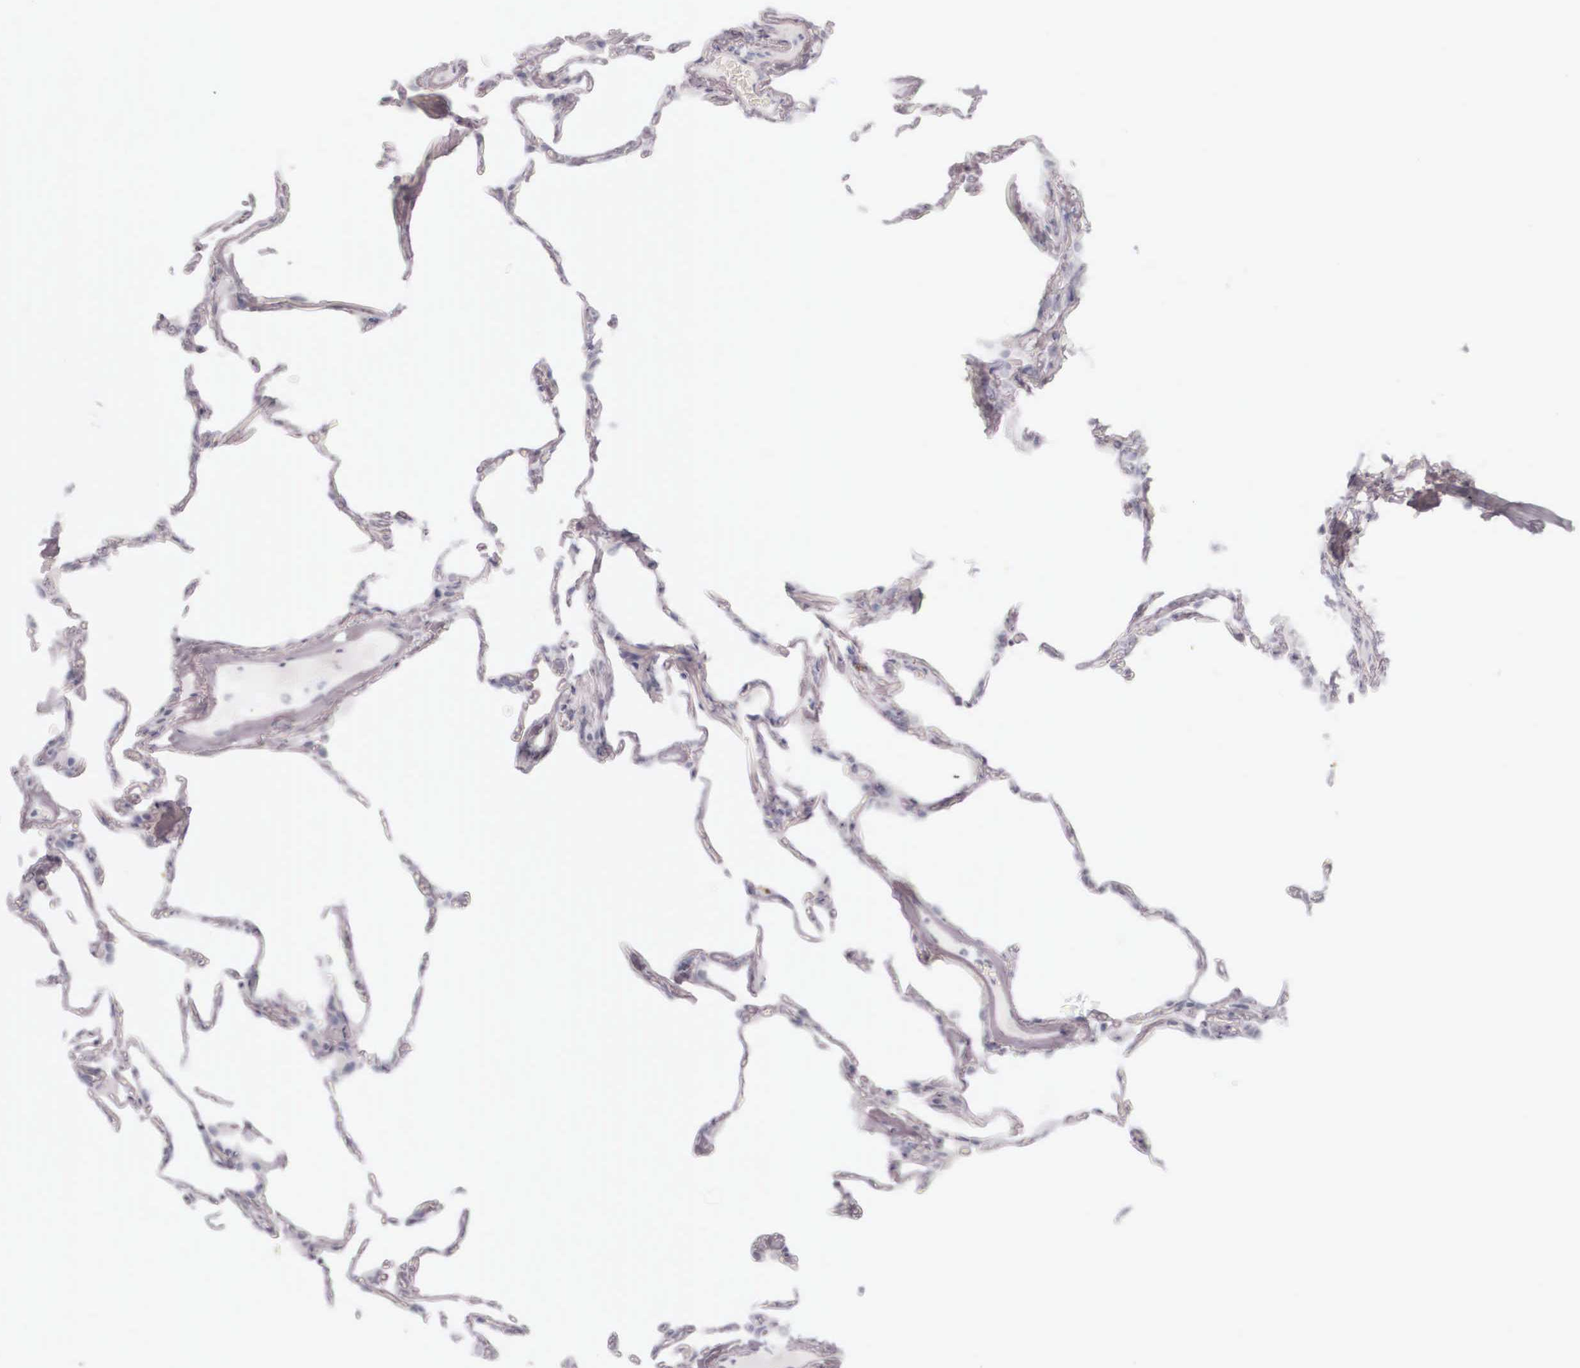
{"staining": {"intensity": "negative", "quantity": "none", "location": "none"}, "tissue": "lung", "cell_type": "Alveolar cells", "image_type": "normal", "snomed": [{"axis": "morphology", "description": "Normal tissue, NOS"}, {"axis": "topography", "description": "Lung"}], "caption": "Immunohistochemical staining of benign lung displays no significant expression in alveolar cells.", "gene": "KRT14", "patient": {"sex": "female", "age": 75}}